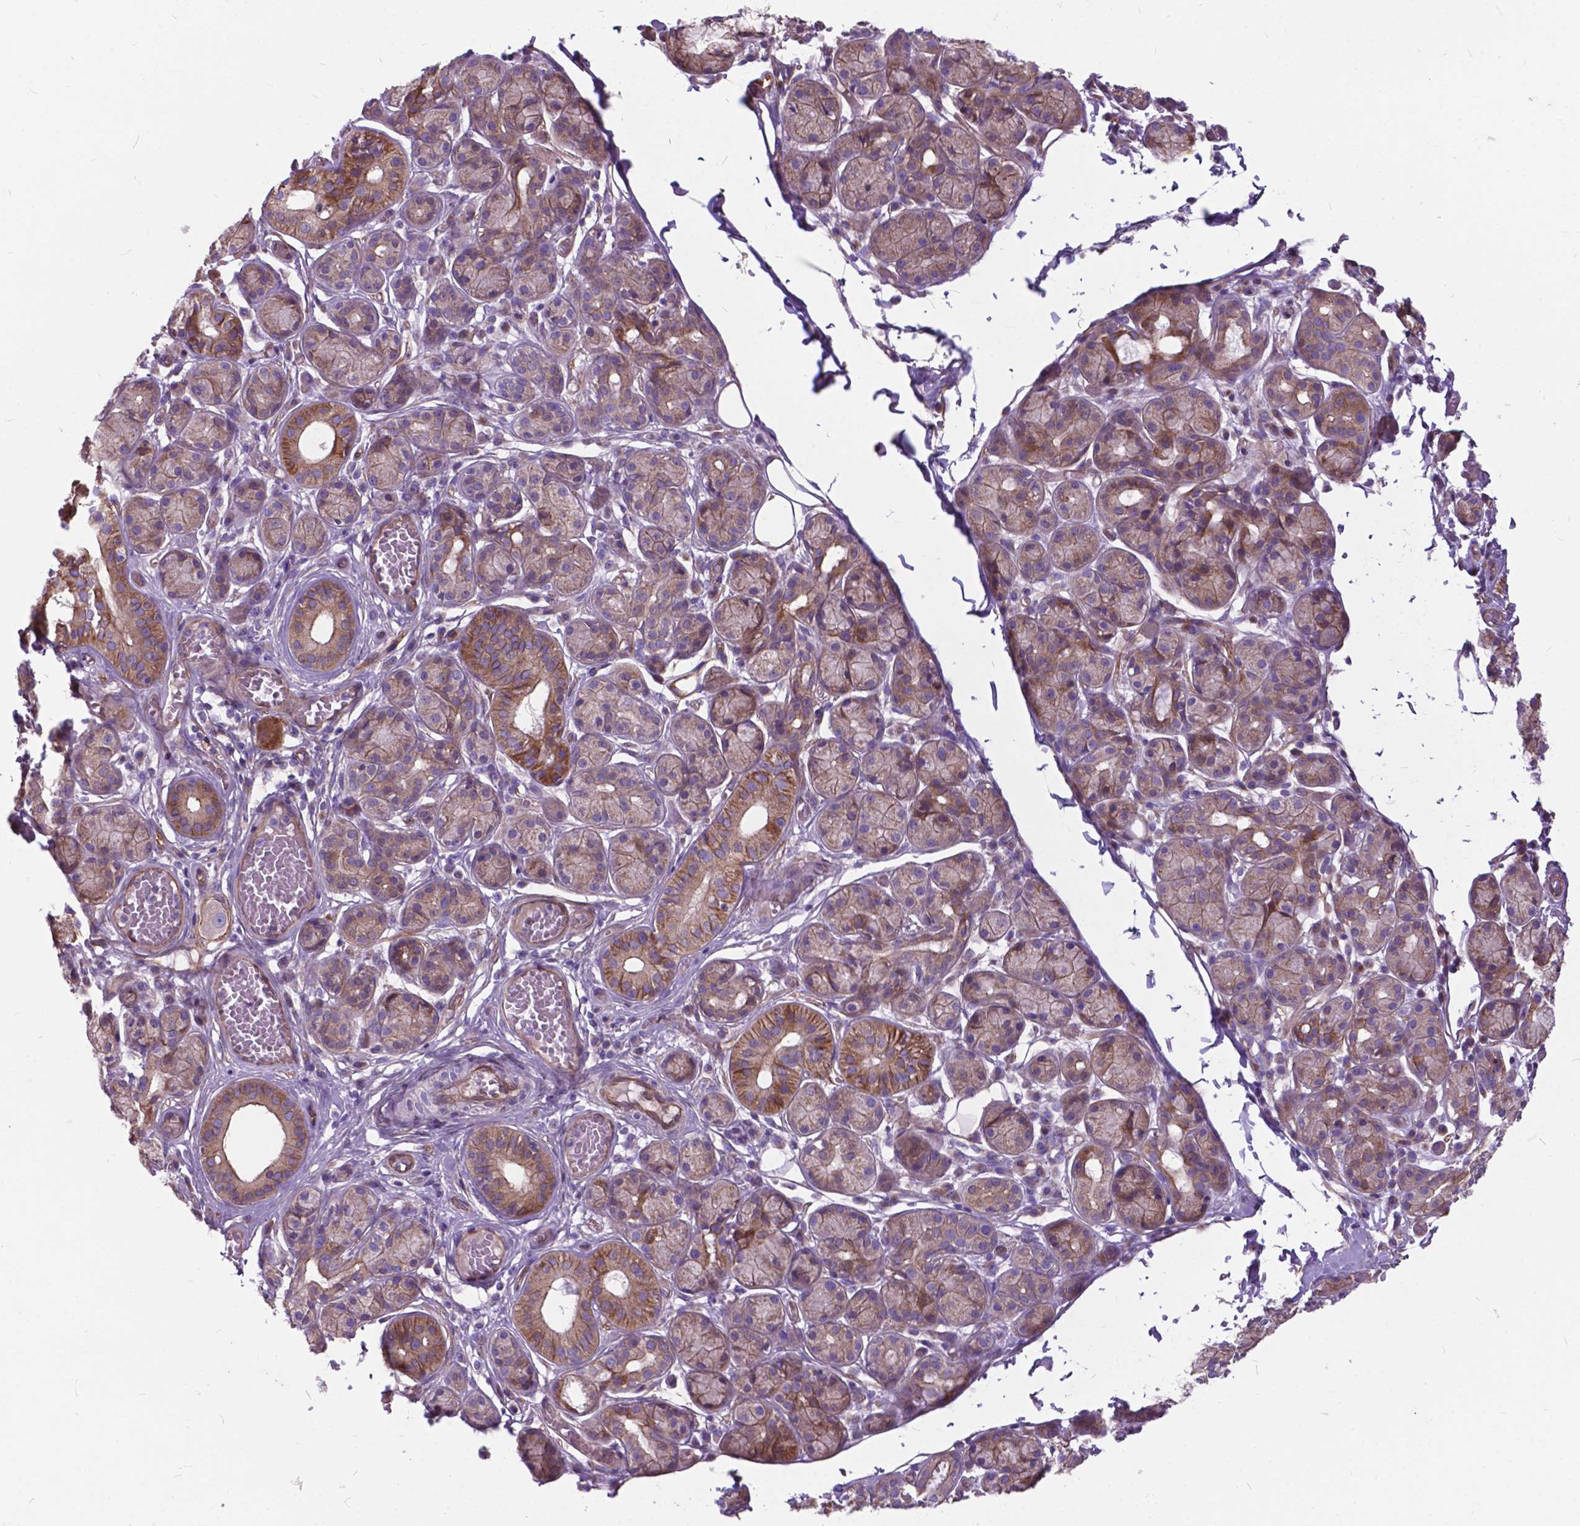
{"staining": {"intensity": "moderate", "quantity": "25%-75%", "location": "cytoplasmic/membranous"}, "tissue": "salivary gland", "cell_type": "Glandular cells", "image_type": "normal", "snomed": [{"axis": "morphology", "description": "Normal tissue, NOS"}, {"axis": "topography", "description": "Salivary gland"}, {"axis": "topography", "description": "Peripheral nerve tissue"}], "caption": "Protein expression by IHC reveals moderate cytoplasmic/membranous expression in approximately 25%-75% of glandular cells in unremarkable salivary gland. (Stains: DAB in brown, nuclei in blue, Microscopy: brightfield microscopy at high magnification).", "gene": "FLT4", "patient": {"sex": "male", "age": 71}}